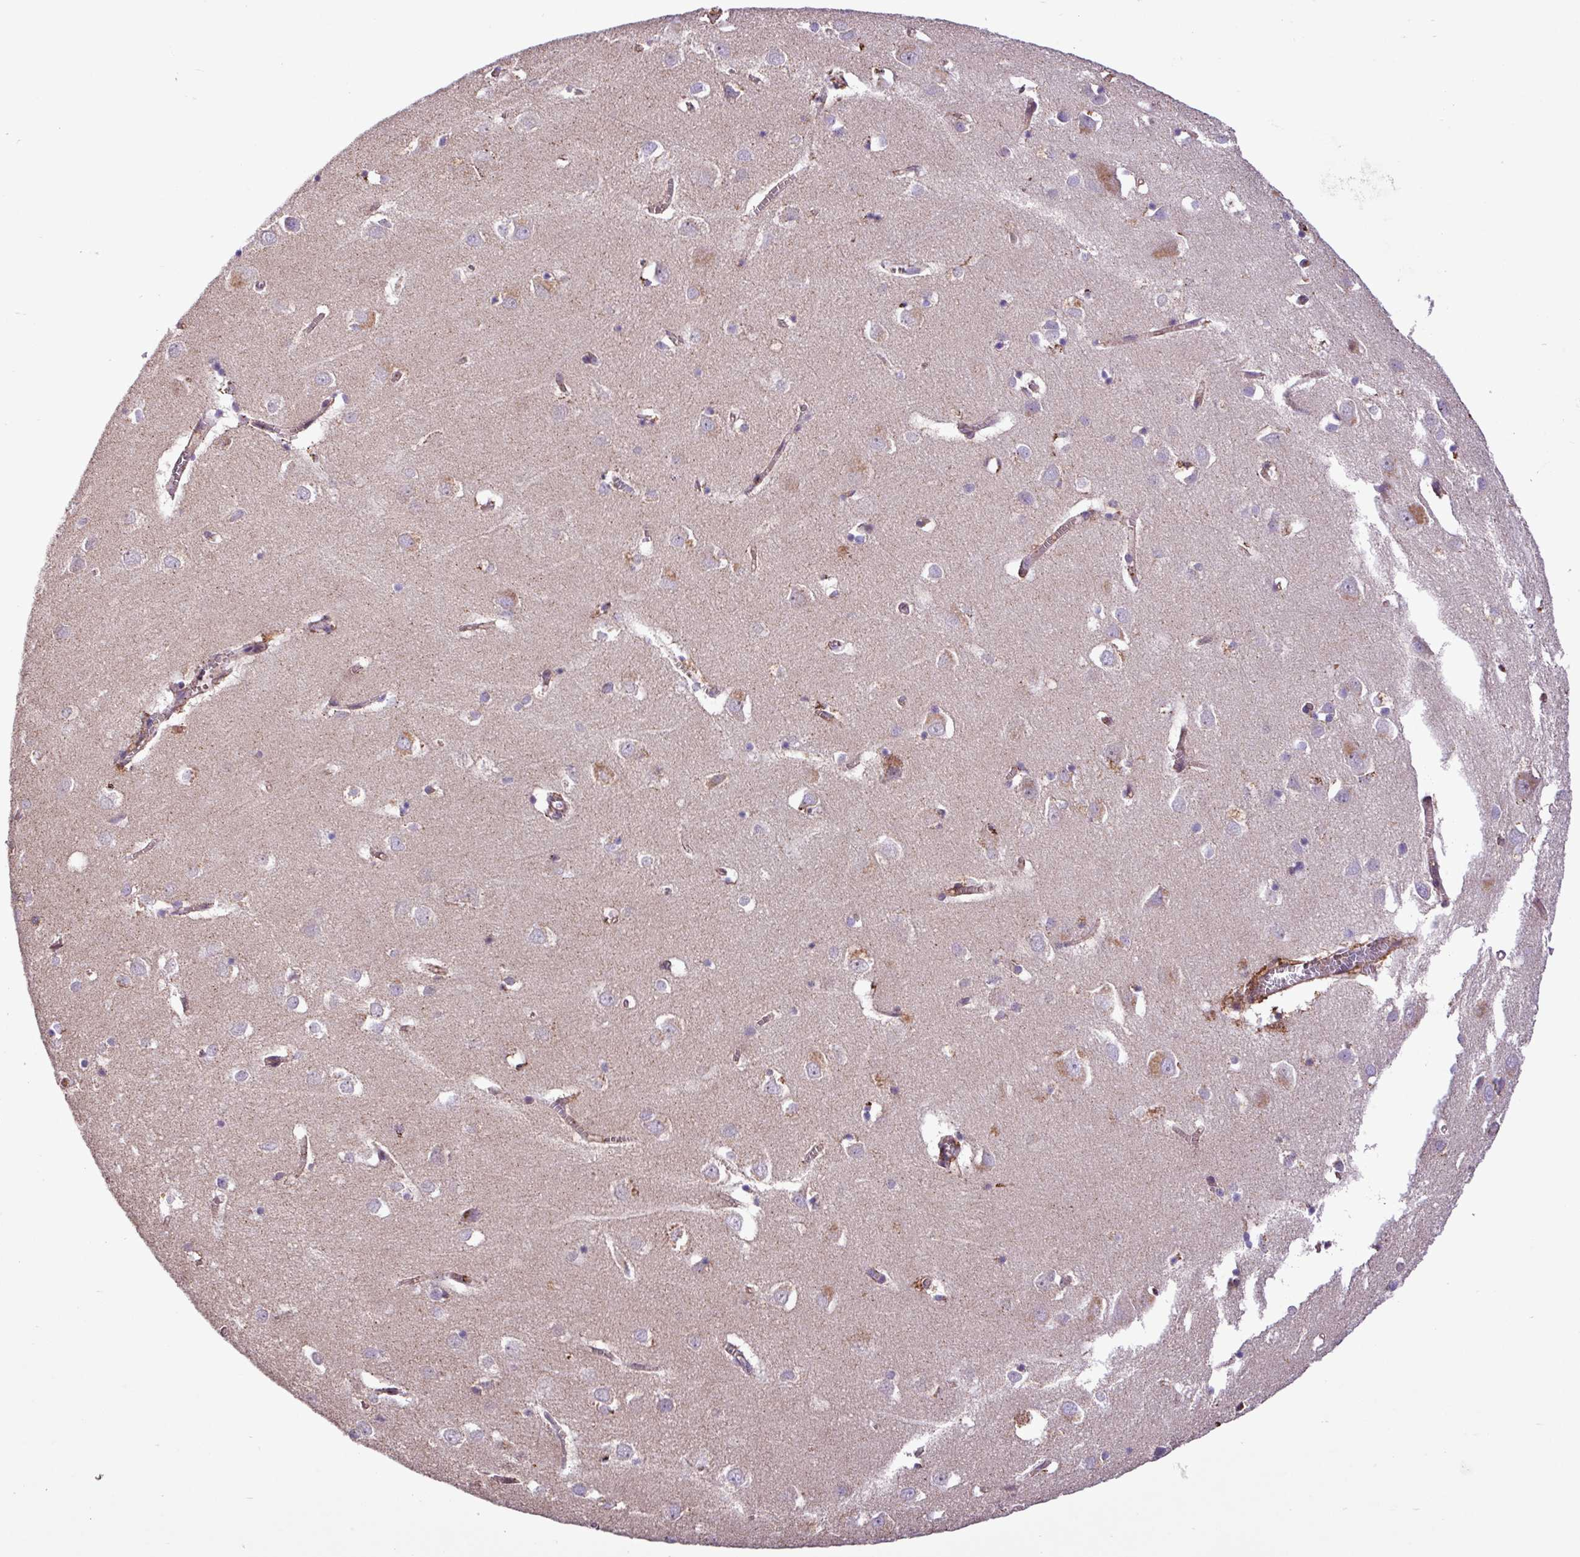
{"staining": {"intensity": "moderate", "quantity": "25%-75%", "location": "cytoplasmic/membranous"}, "tissue": "cerebral cortex", "cell_type": "Endothelial cells", "image_type": "normal", "snomed": [{"axis": "morphology", "description": "Normal tissue, NOS"}, {"axis": "topography", "description": "Cerebral cortex"}], "caption": "This histopathology image exhibits immunohistochemistry (IHC) staining of unremarkable human cerebral cortex, with medium moderate cytoplasmic/membranous staining in approximately 25%-75% of endothelial cells.", "gene": "RPP25L", "patient": {"sex": "male", "age": 70}}